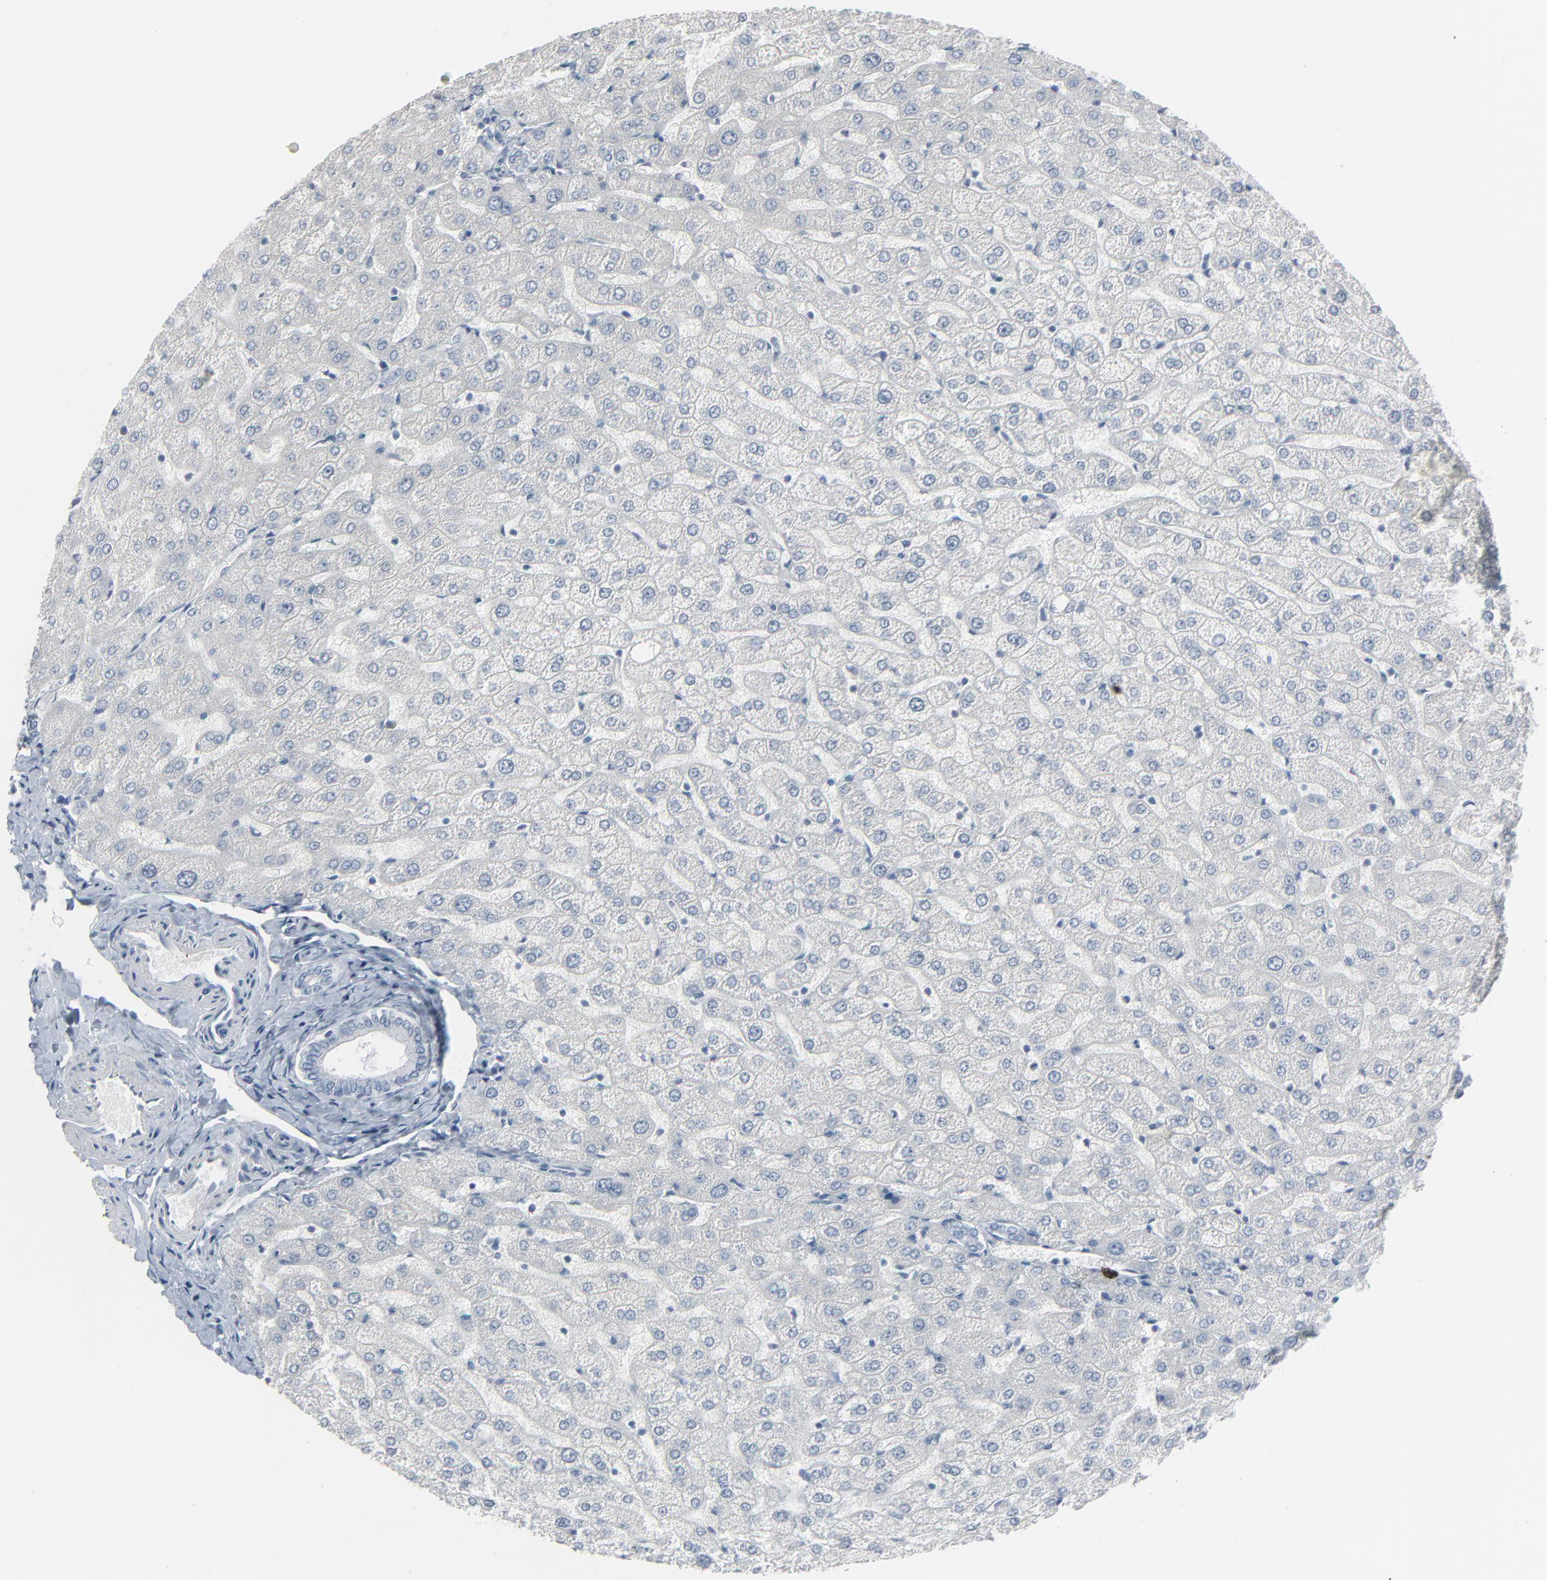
{"staining": {"intensity": "negative", "quantity": "none", "location": "none"}, "tissue": "liver", "cell_type": "Cholangiocytes", "image_type": "normal", "snomed": [{"axis": "morphology", "description": "Normal tissue, NOS"}, {"axis": "morphology", "description": "Fibrosis, NOS"}, {"axis": "topography", "description": "Liver"}], "caption": "Immunohistochemistry photomicrograph of benign liver: human liver stained with DAB exhibits no significant protein expression in cholangiocytes. (Brightfield microscopy of DAB immunohistochemistry at high magnification).", "gene": "SAGE1", "patient": {"sex": "female", "age": 29}}